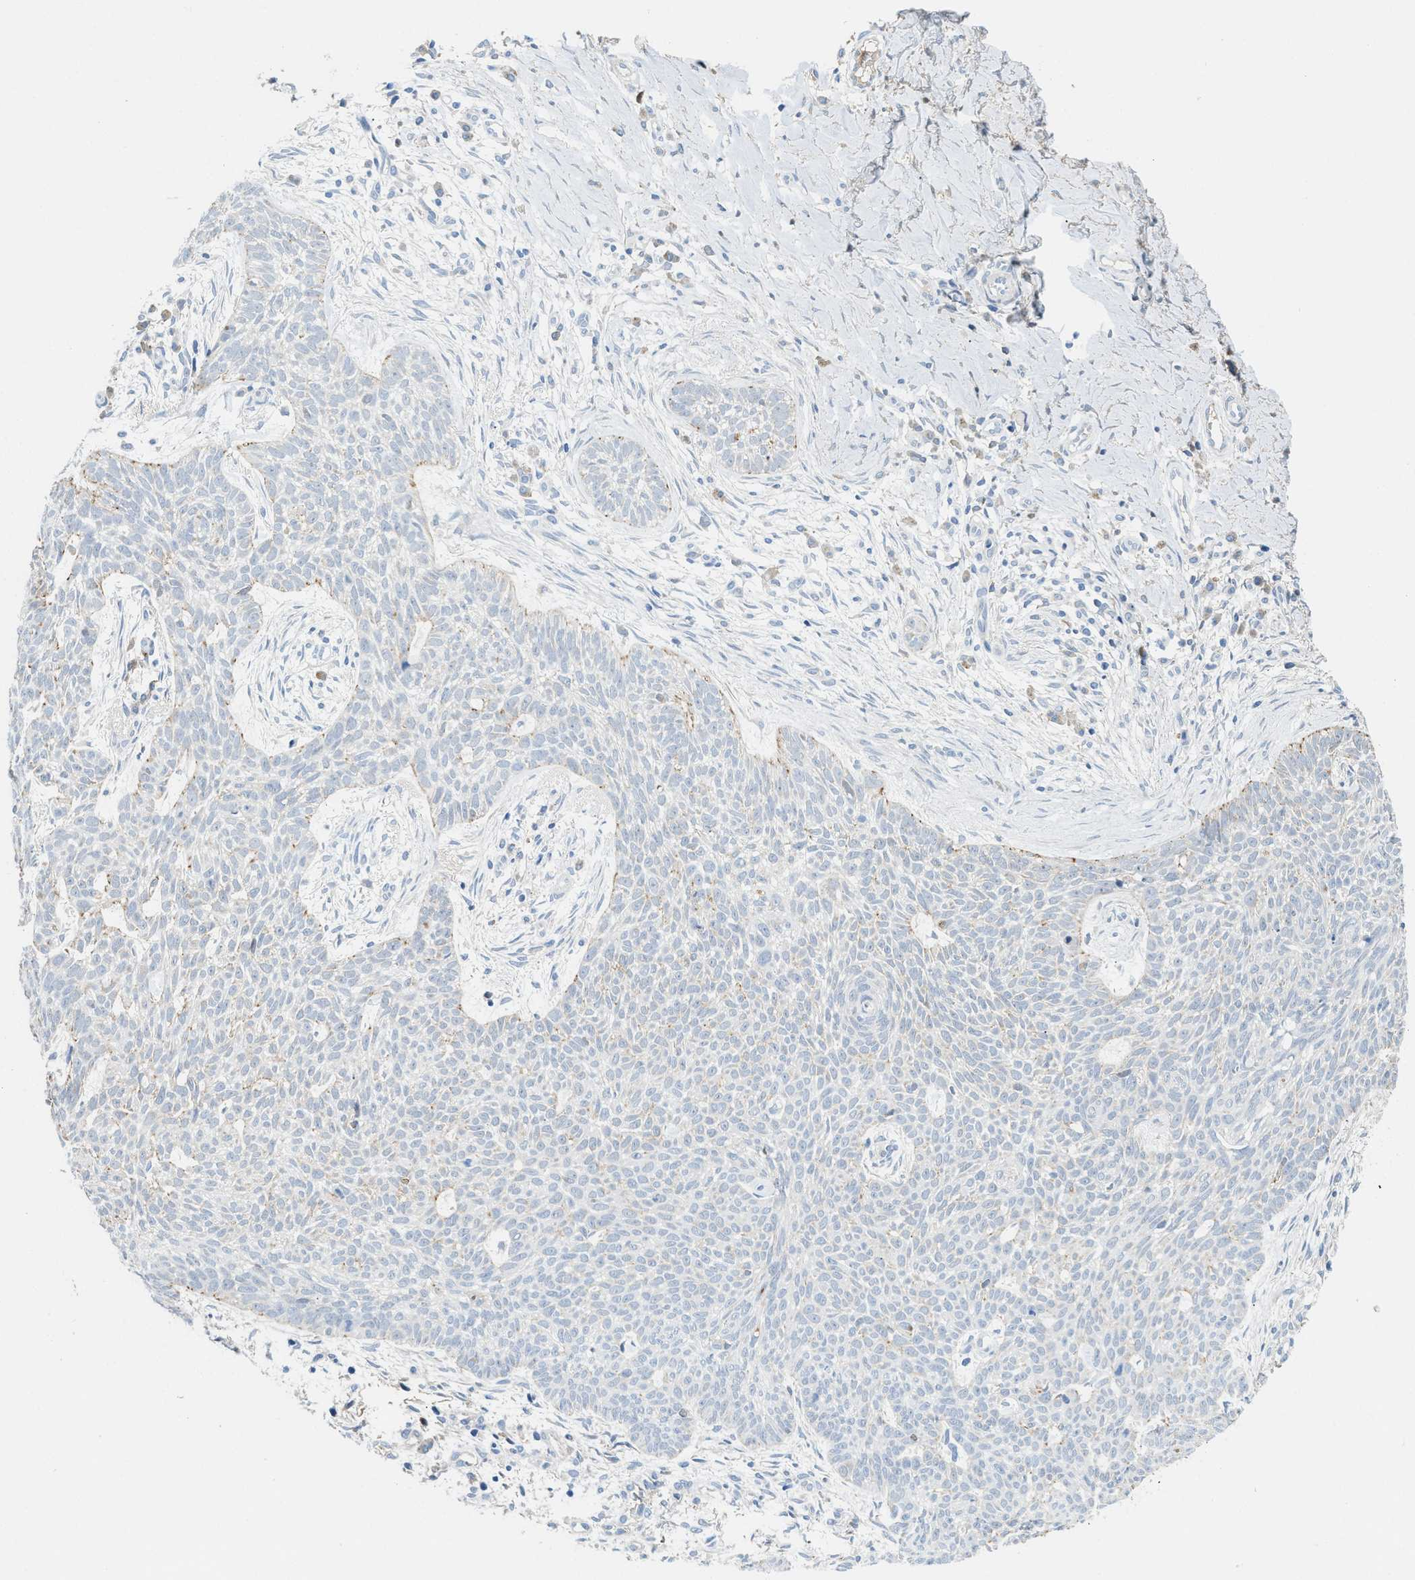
{"staining": {"intensity": "negative", "quantity": "none", "location": "none"}, "tissue": "skin cancer", "cell_type": "Tumor cells", "image_type": "cancer", "snomed": [{"axis": "morphology", "description": "Basal cell carcinoma"}, {"axis": "topography", "description": "Skin"}], "caption": "Human skin basal cell carcinoma stained for a protein using immunohistochemistry shows no positivity in tumor cells.", "gene": "TSPAN3", "patient": {"sex": "female", "age": 59}}